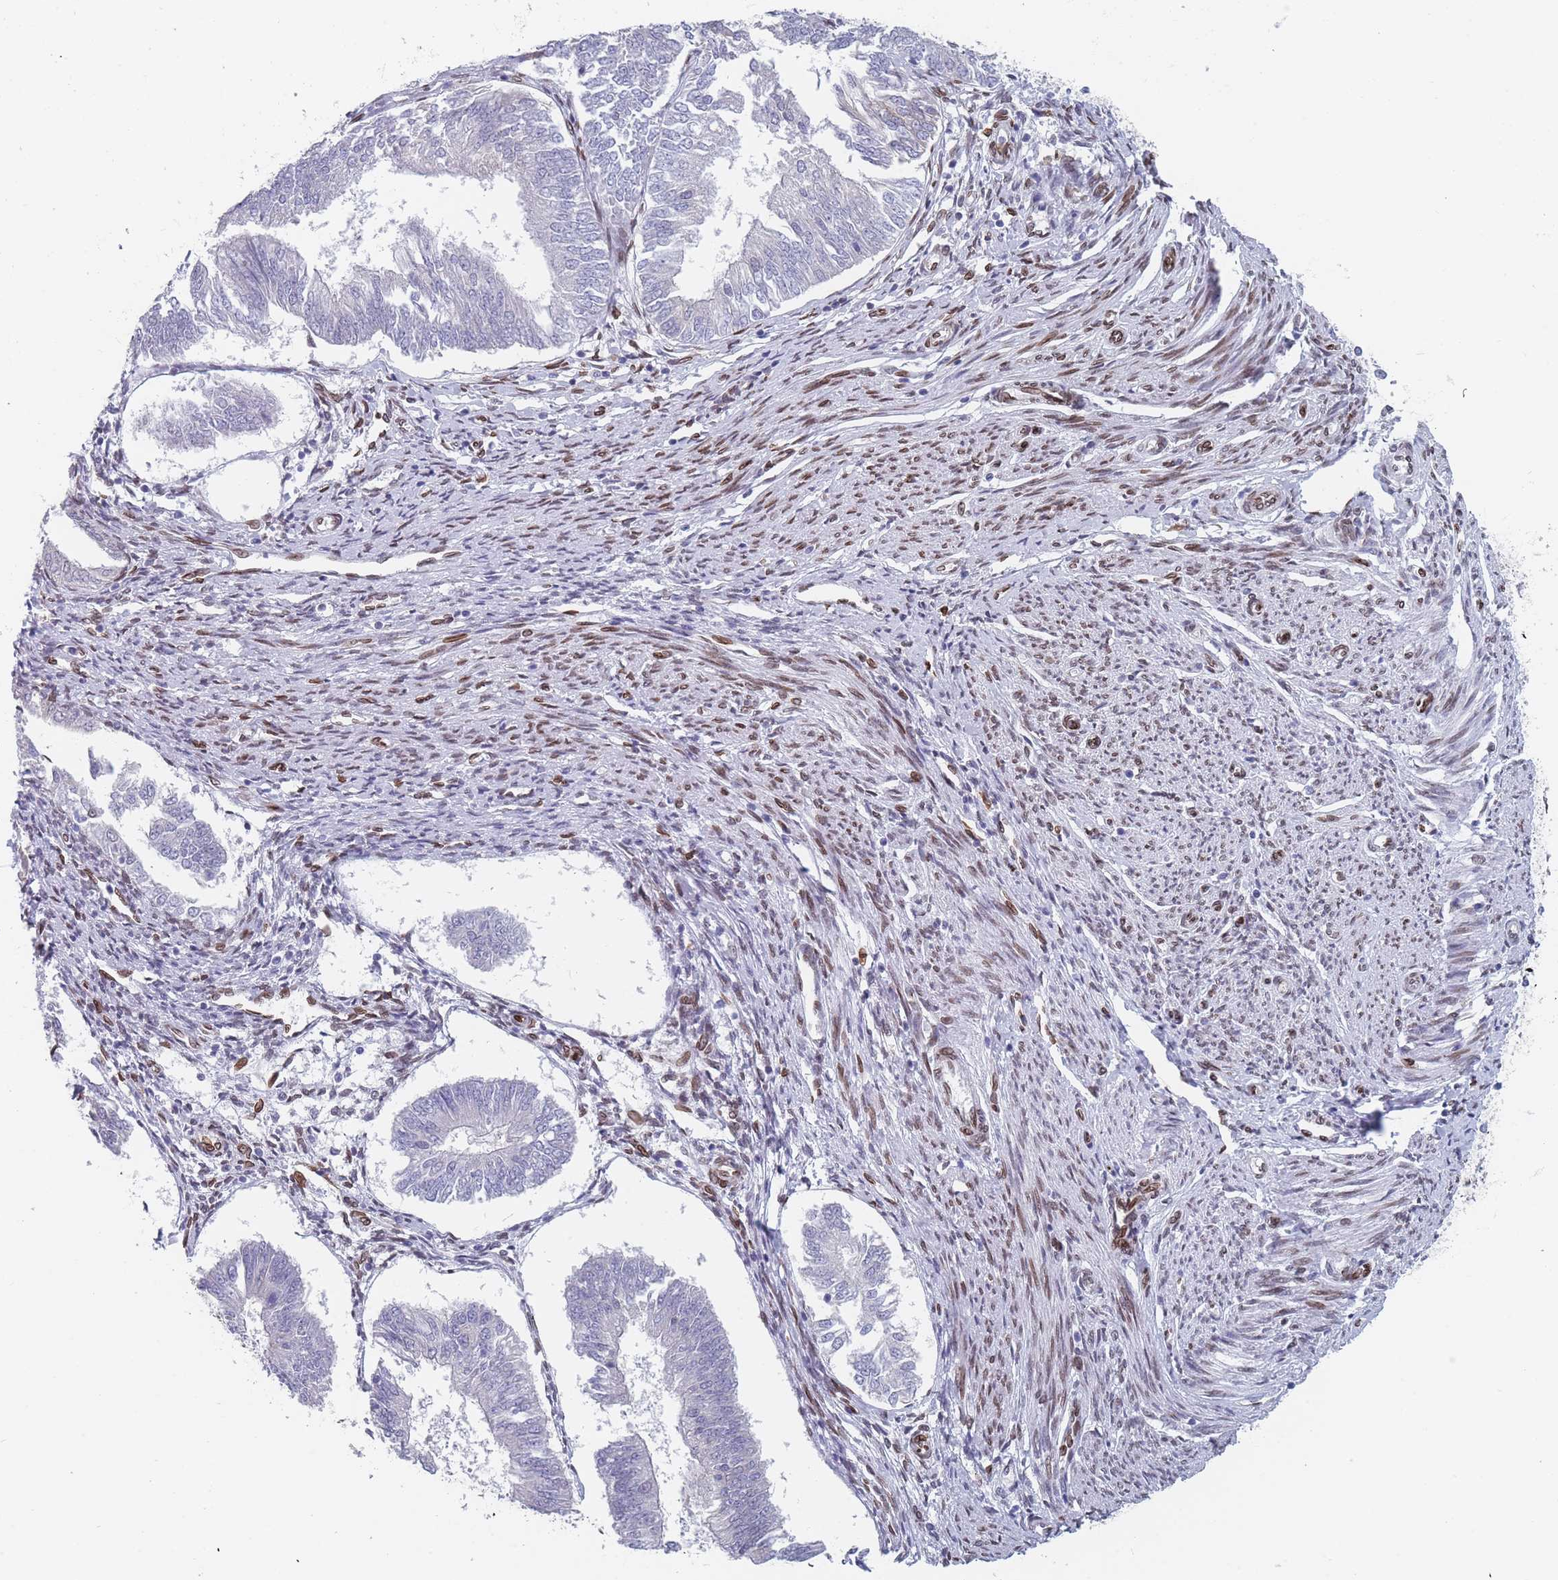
{"staining": {"intensity": "negative", "quantity": "none", "location": "none"}, "tissue": "endometrial cancer", "cell_type": "Tumor cells", "image_type": "cancer", "snomed": [{"axis": "morphology", "description": "Adenocarcinoma, NOS"}, {"axis": "topography", "description": "Endometrium"}], "caption": "This is an IHC image of endometrial adenocarcinoma. There is no staining in tumor cells.", "gene": "ZBTB1", "patient": {"sex": "female", "age": 58}}